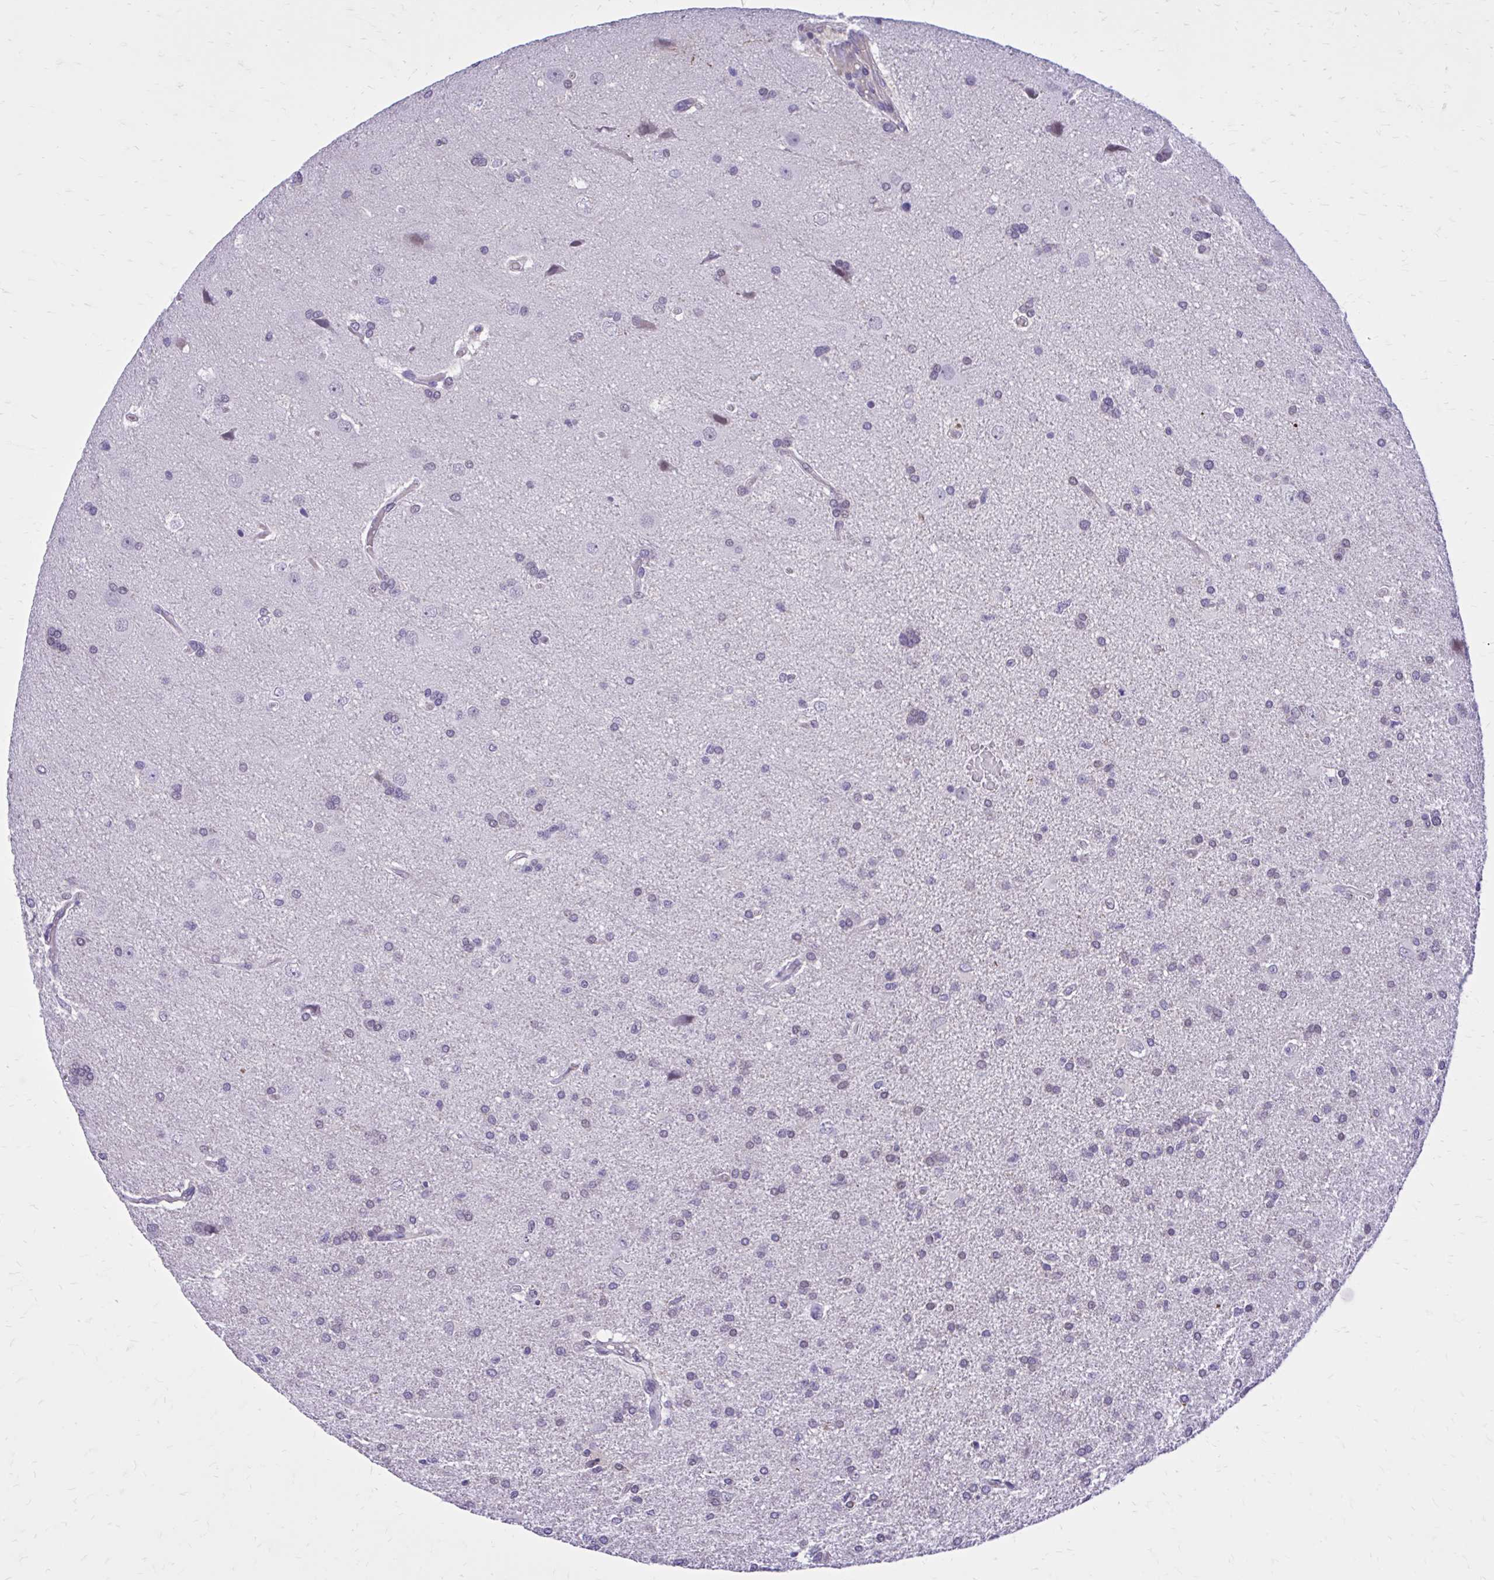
{"staining": {"intensity": "negative", "quantity": "none", "location": "none"}, "tissue": "glioma", "cell_type": "Tumor cells", "image_type": "cancer", "snomed": [{"axis": "morphology", "description": "Glioma, malignant, High grade"}, {"axis": "topography", "description": "Brain"}], "caption": "Immunohistochemistry (IHC) of high-grade glioma (malignant) demonstrates no positivity in tumor cells.", "gene": "ZBTB25", "patient": {"sex": "male", "age": 68}}